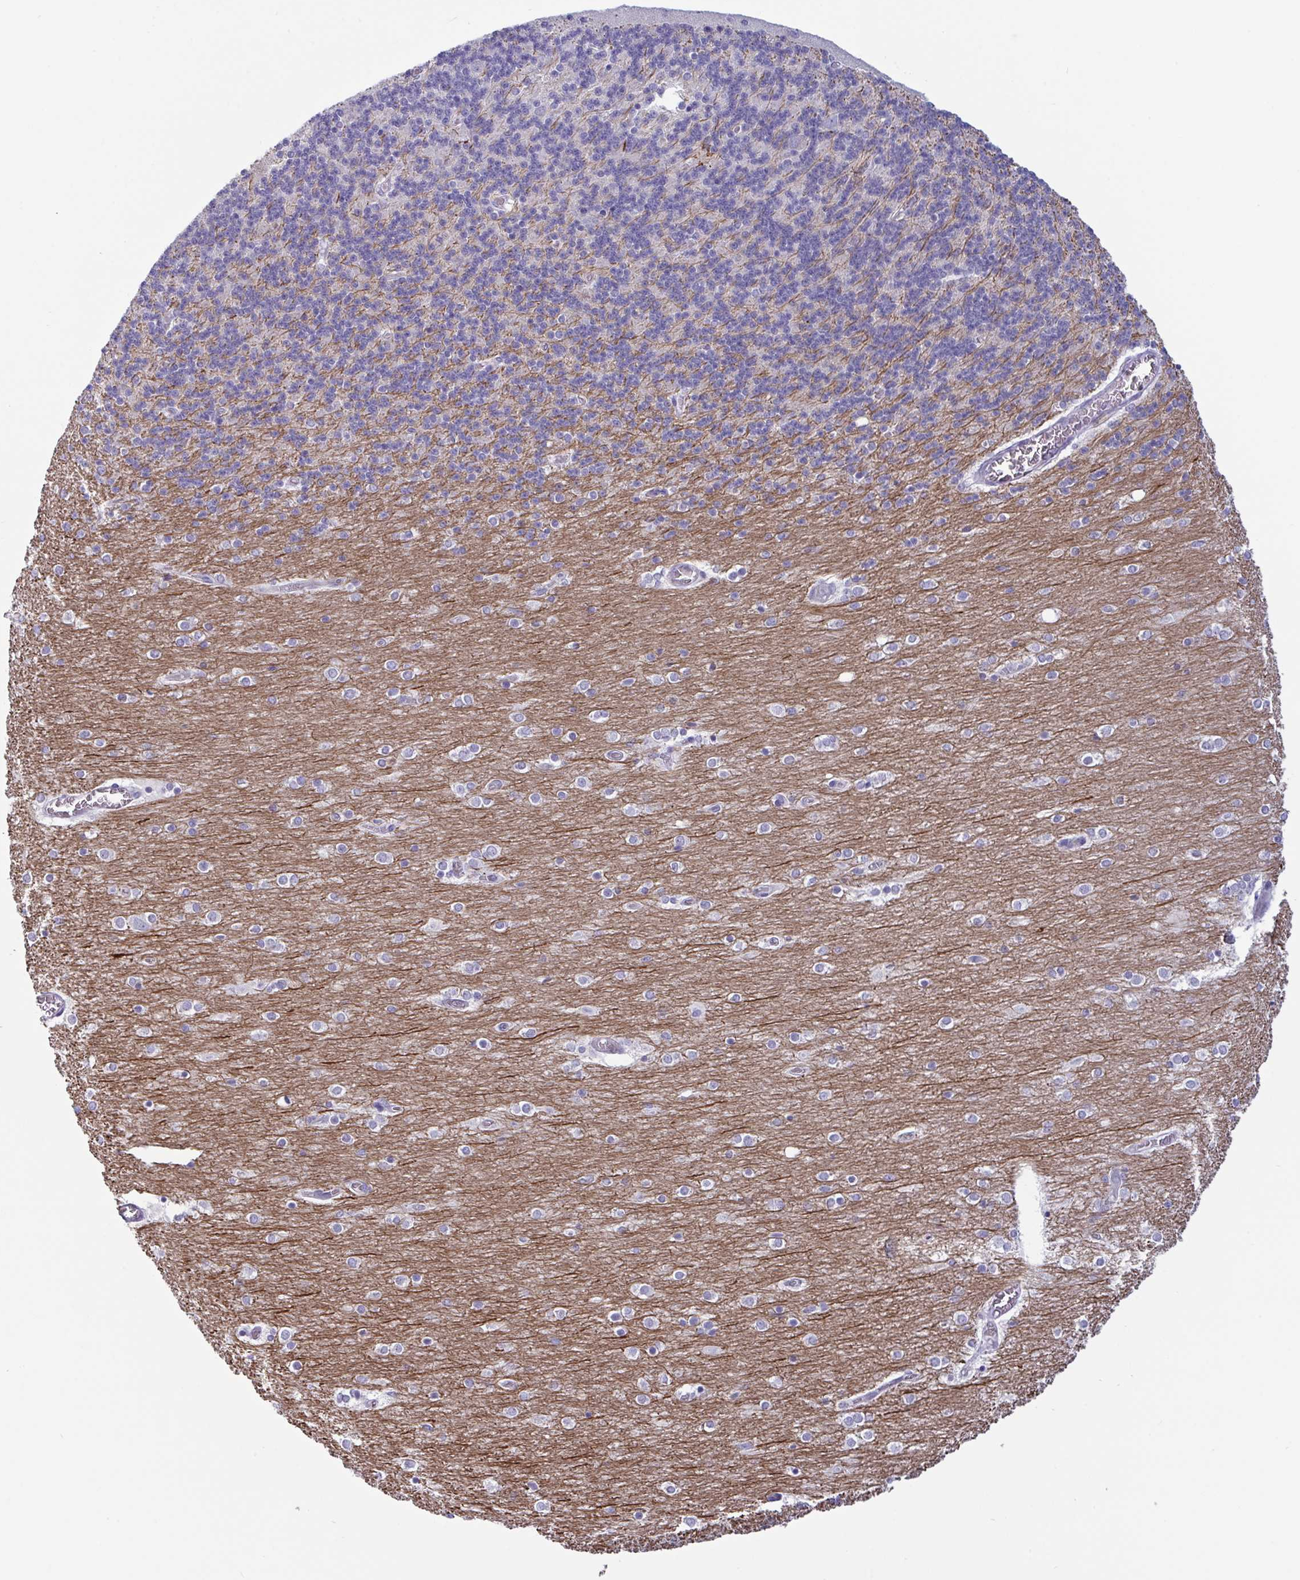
{"staining": {"intensity": "negative", "quantity": "none", "location": "none"}, "tissue": "cerebellum", "cell_type": "Cells in granular layer", "image_type": "normal", "snomed": [{"axis": "morphology", "description": "Normal tissue, NOS"}, {"axis": "topography", "description": "Cerebellum"}], "caption": "DAB immunohistochemical staining of unremarkable cerebellum displays no significant positivity in cells in granular layer. (Immunohistochemistry, brightfield microscopy, high magnification).", "gene": "NAA30", "patient": {"sex": "female", "age": 54}}